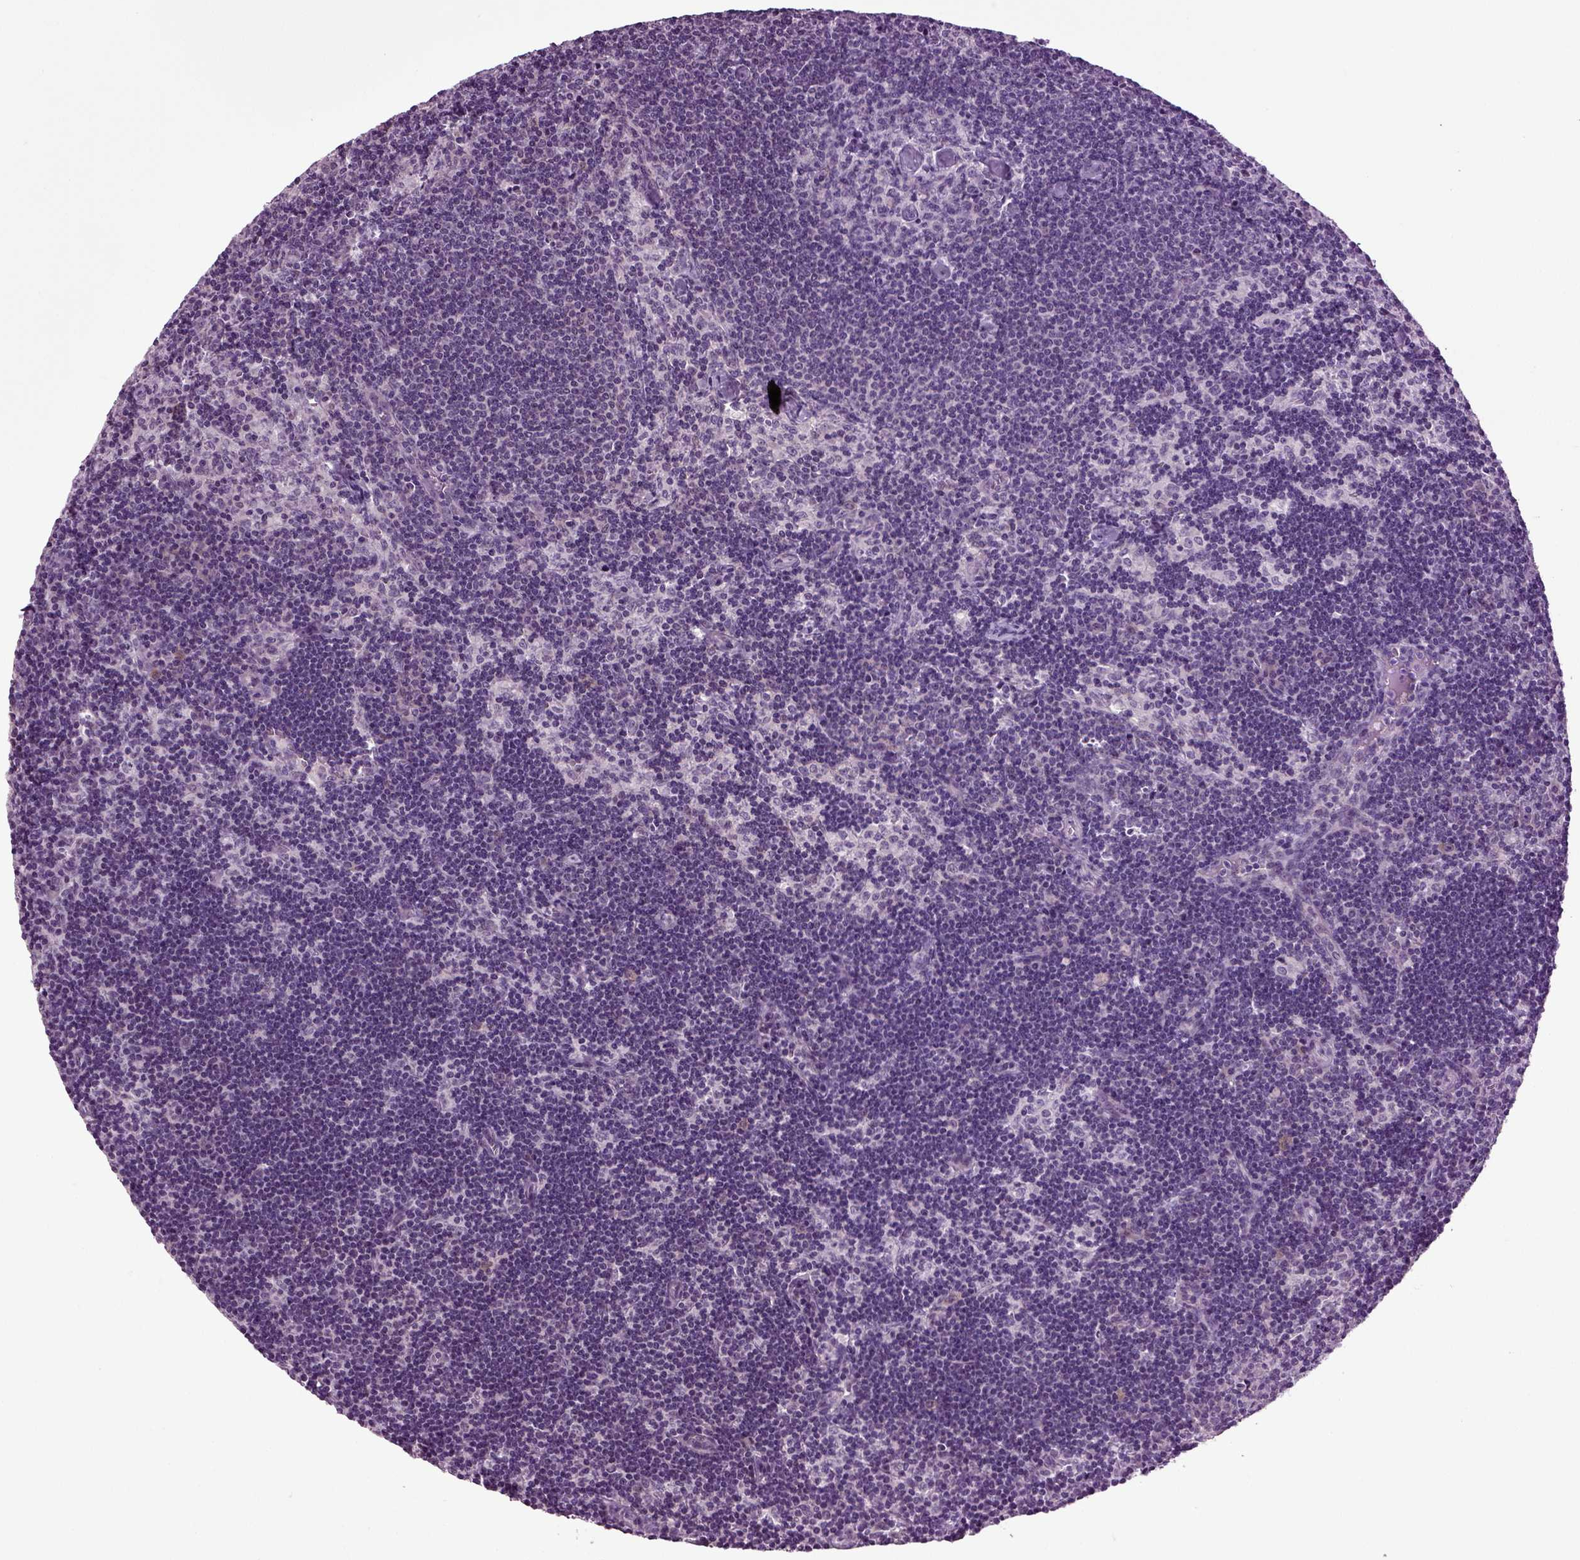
{"staining": {"intensity": "negative", "quantity": "none", "location": "none"}, "tissue": "lymph node", "cell_type": "Germinal center cells", "image_type": "normal", "snomed": [{"axis": "morphology", "description": "Normal tissue, NOS"}, {"axis": "topography", "description": "Lymph node"}], "caption": "IHC micrograph of normal lymph node stained for a protein (brown), which displays no staining in germinal center cells. The staining was performed using DAB to visualize the protein expression in brown, while the nuclei were stained in blue with hematoxylin (Magnification: 20x).", "gene": "PLCH2", "patient": {"sex": "female", "age": 34}}